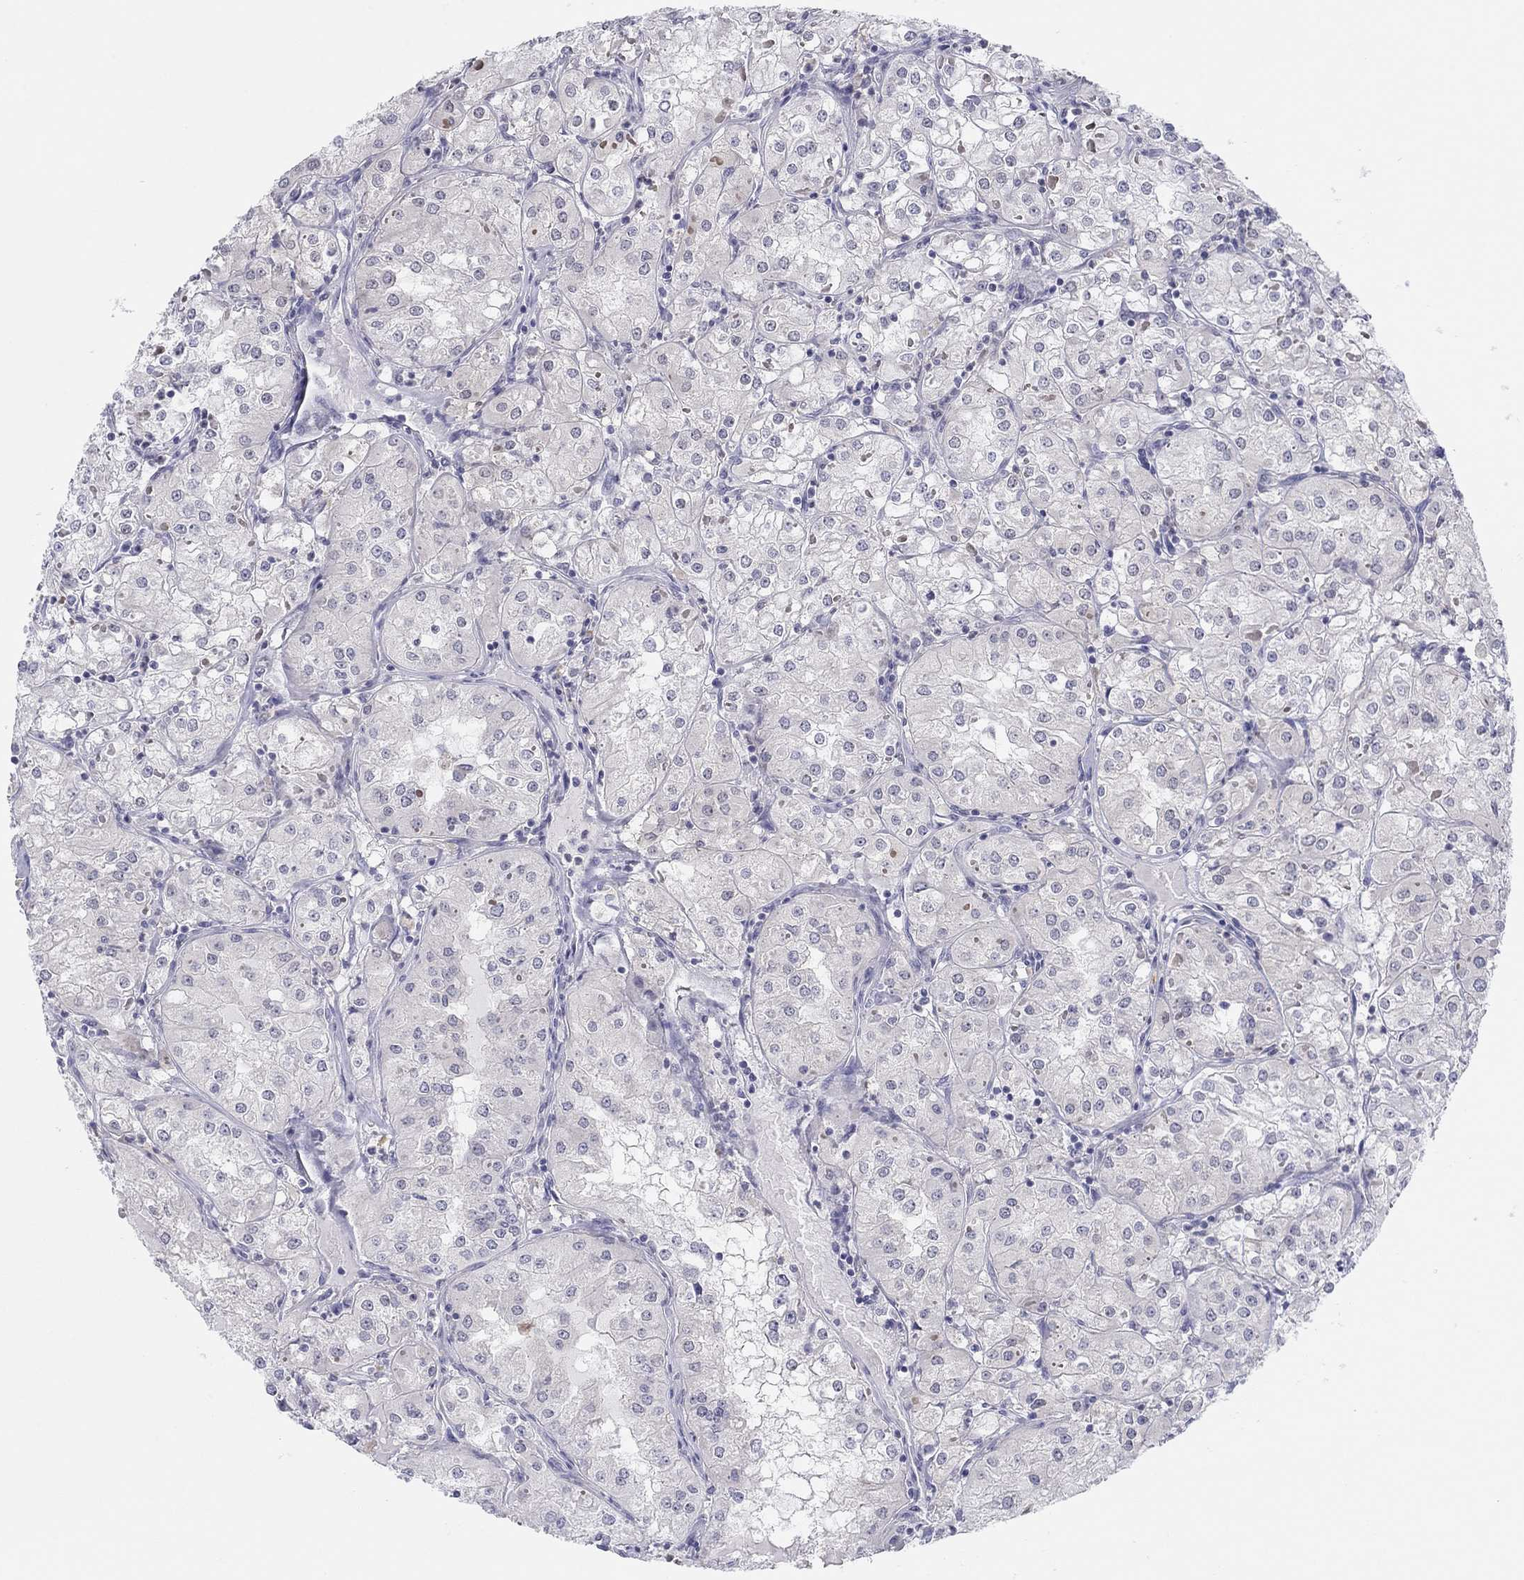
{"staining": {"intensity": "weak", "quantity": "25%-75%", "location": "cytoplasmic/membranous"}, "tissue": "renal cancer", "cell_type": "Tumor cells", "image_type": "cancer", "snomed": [{"axis": "morphology", "description": "Adenocarcinoma, NOS"}, {"axis": "topography", "description": "Kidney"}], "caption": "Tumor cells demonstrate low levels of weak cytoplasmic/membranous staining in about 25%-75% of cells in human renal cancer. The staining was performed using DAB, with brown indicating positive protein expression. Nuclei are stained blue with hematoxylin.", "gene": "PDXK", "patient": {"sex": "male", "age": 77}}